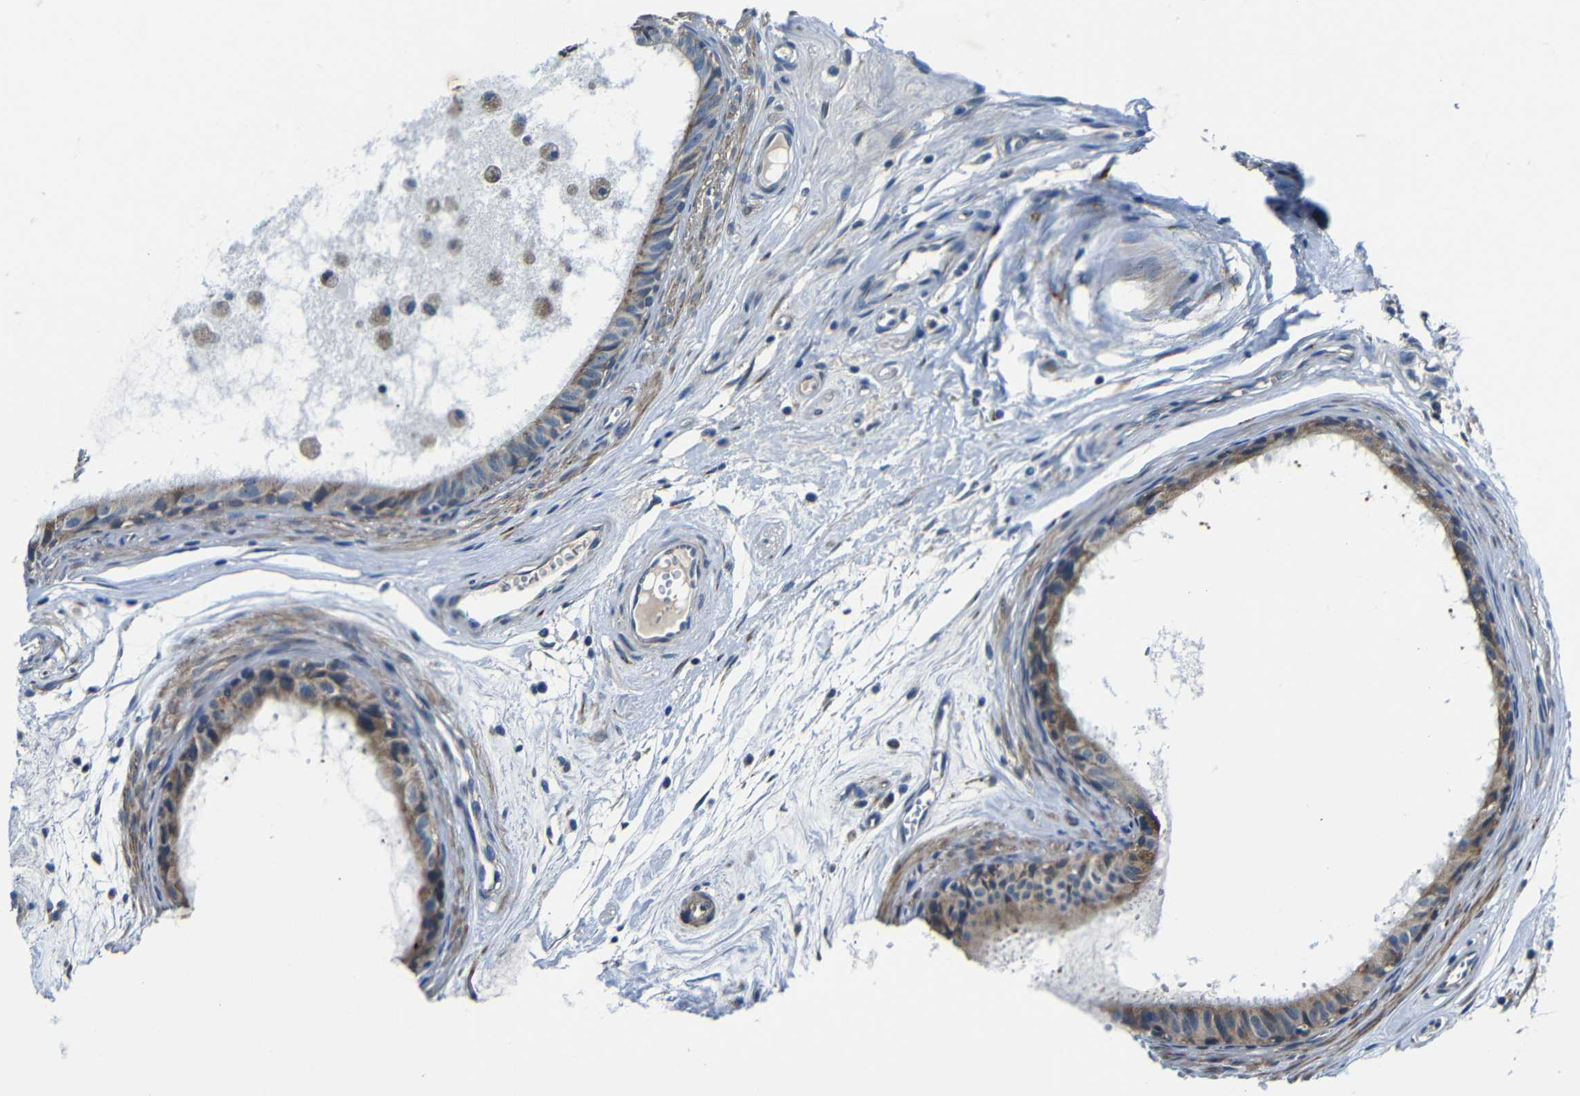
{"staining": {"intensity": "moderate", "quantity": ">75%", "location": "cytoplasmic/membranous"}, "tissue": "epididymis", "cell_type": "Glandular cells", "image_type": "normal", "snomed": [{"axis": "morphology", "description": "Normal tissue, NOS"}, {"axis": "morphology", "description": "Inflammation, NOS"}, {"axis": "topography", "description": "Epididymis"}], "caption": "Protein staining of normal epididymis demonstrates moderate cytoplasmic/membranous staining in about >75% of glandular cells. Nuclei are stained in blue.", "gene": "FKBP14", "patient": {"sex": "male", "age": 85}}